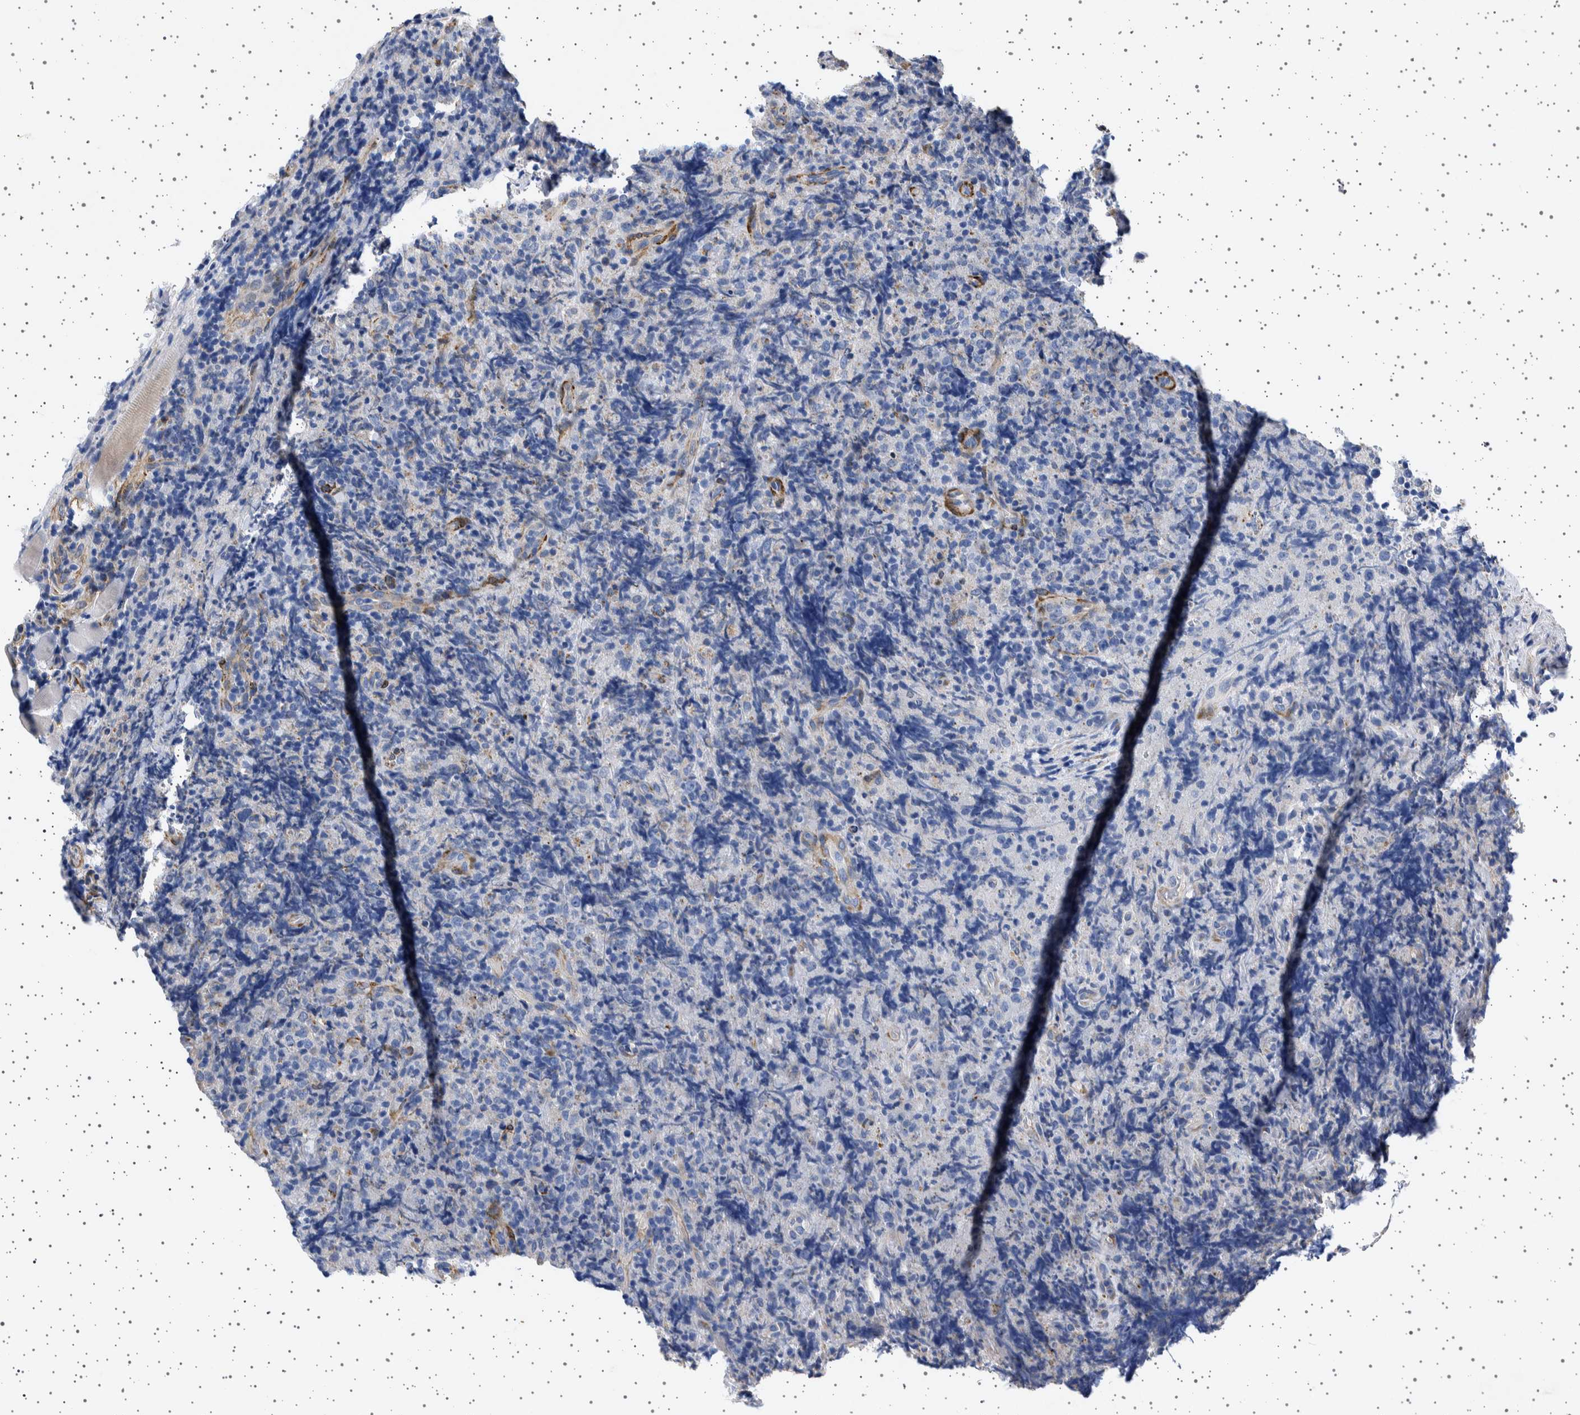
{"staining": {"intensity": "negative", "quantity": "none", "location": "none"}, "tissue": "lymphoma", "cell_type": "Tumor cells", "image_type": "cancer", "snomed": [{"axis": "morphology", "description": "Malignant lymphoma, non-Hodgkin's type, High grade"}, {"axis": "topography", "description": "Tonsil"}], "caption": "Tumor cells are negative for protein expression in human malignant lymphoma, non-Hodgkin's type (high-grade). The staining is performed using DAB brown chromogen with nuclei counter-stained in using hematoxylin.", "gene": "SEPTIN4", "patient": {"sex": "female", "age": 36}}